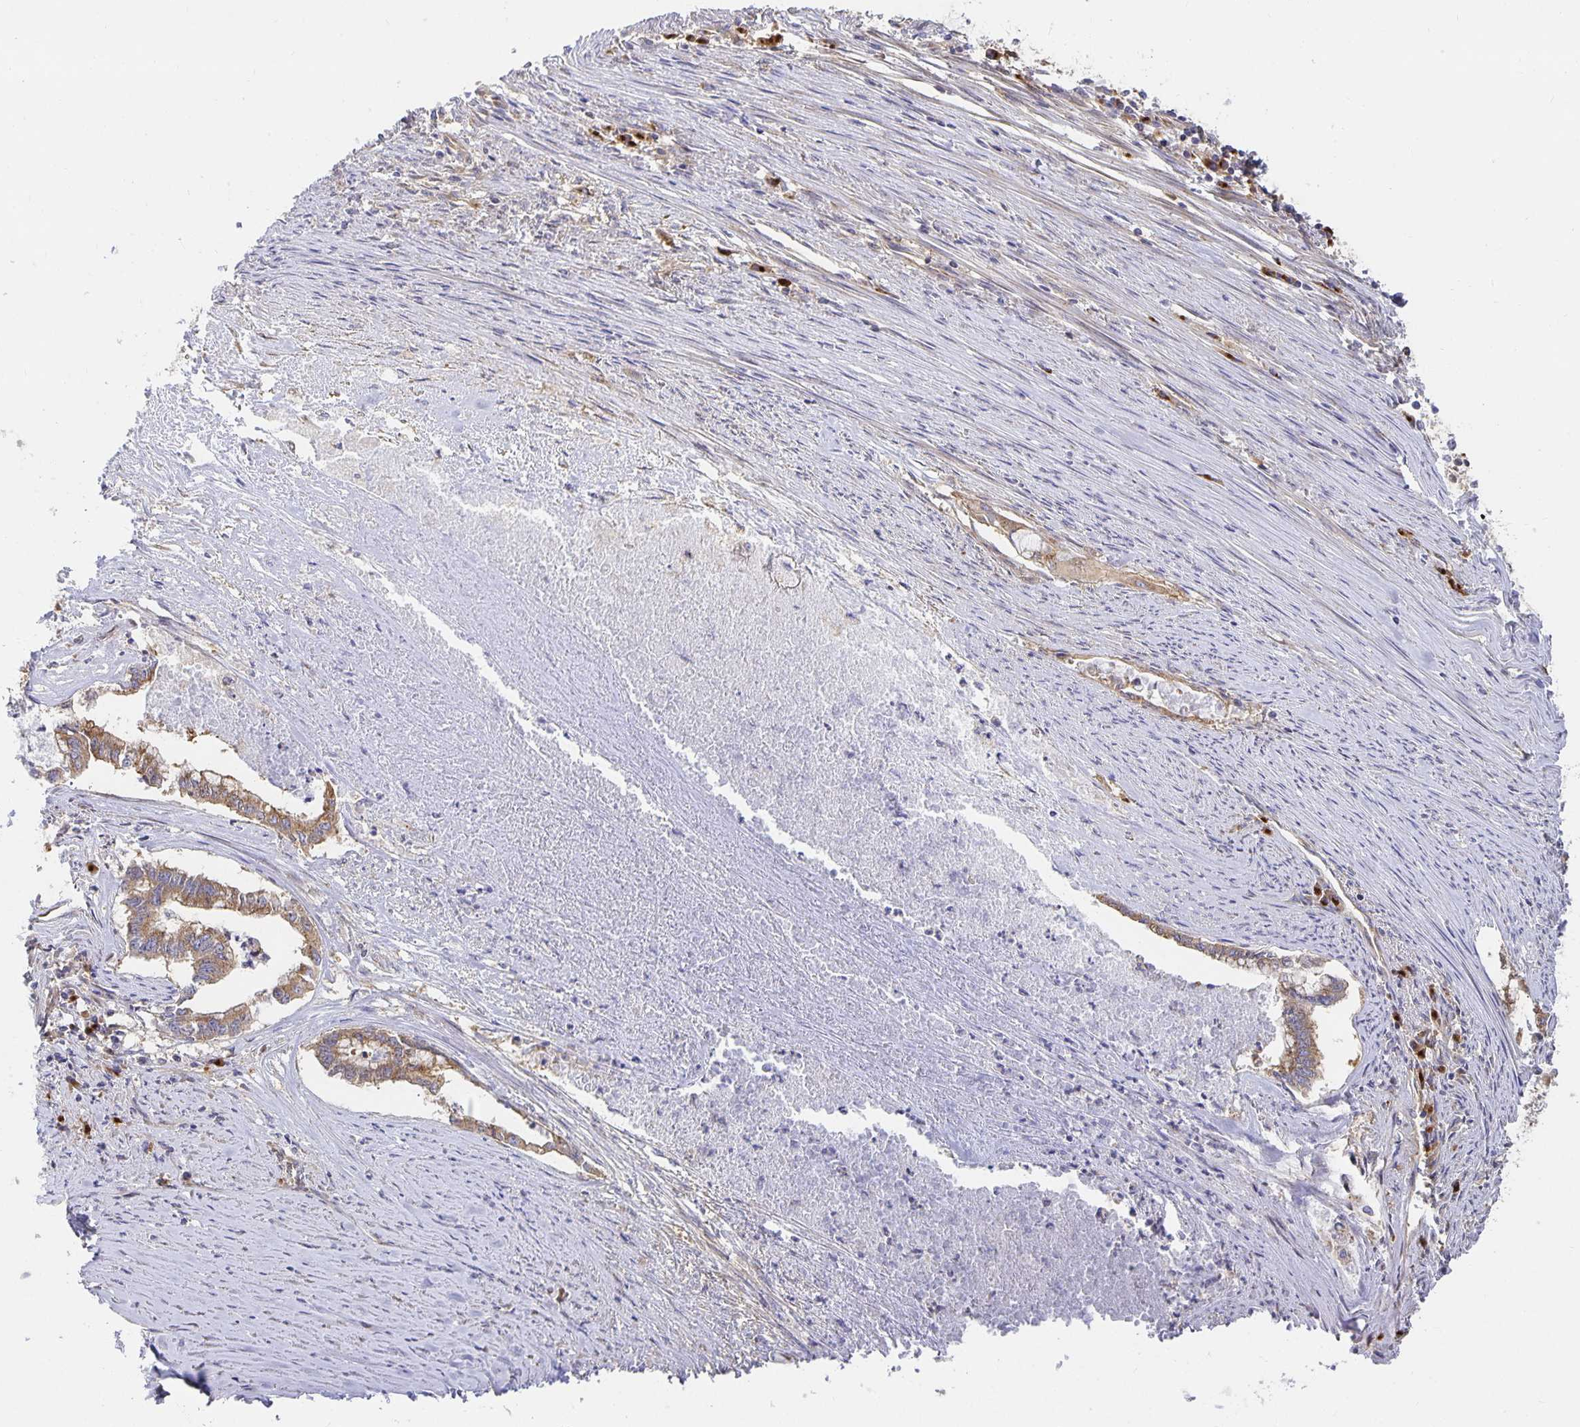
{"staining": {"intensity": "weak", "quantity": ">75%", "location": "cytoplasmic/membranous"}, "tissue": "endometrial cancer", "cell_type": "Tumor cells", "image_type": "cancer", "snomed": [{"axis": "morphology", "description": "Adenocarcinoma, NOS"}, {"axis": "topography", "description": "Endometrium"}], "caption": "An IHC image of tumor tissue is shown. Protein staining in brown highlights weak cytoplasmic/membranous positivity in endometrial cancer within tumor cells. (brown staining indicates protein expression, while blue staining denotes nuclei).", "gene": "USO1", "patient": {"sex": "female", "age": 79}}